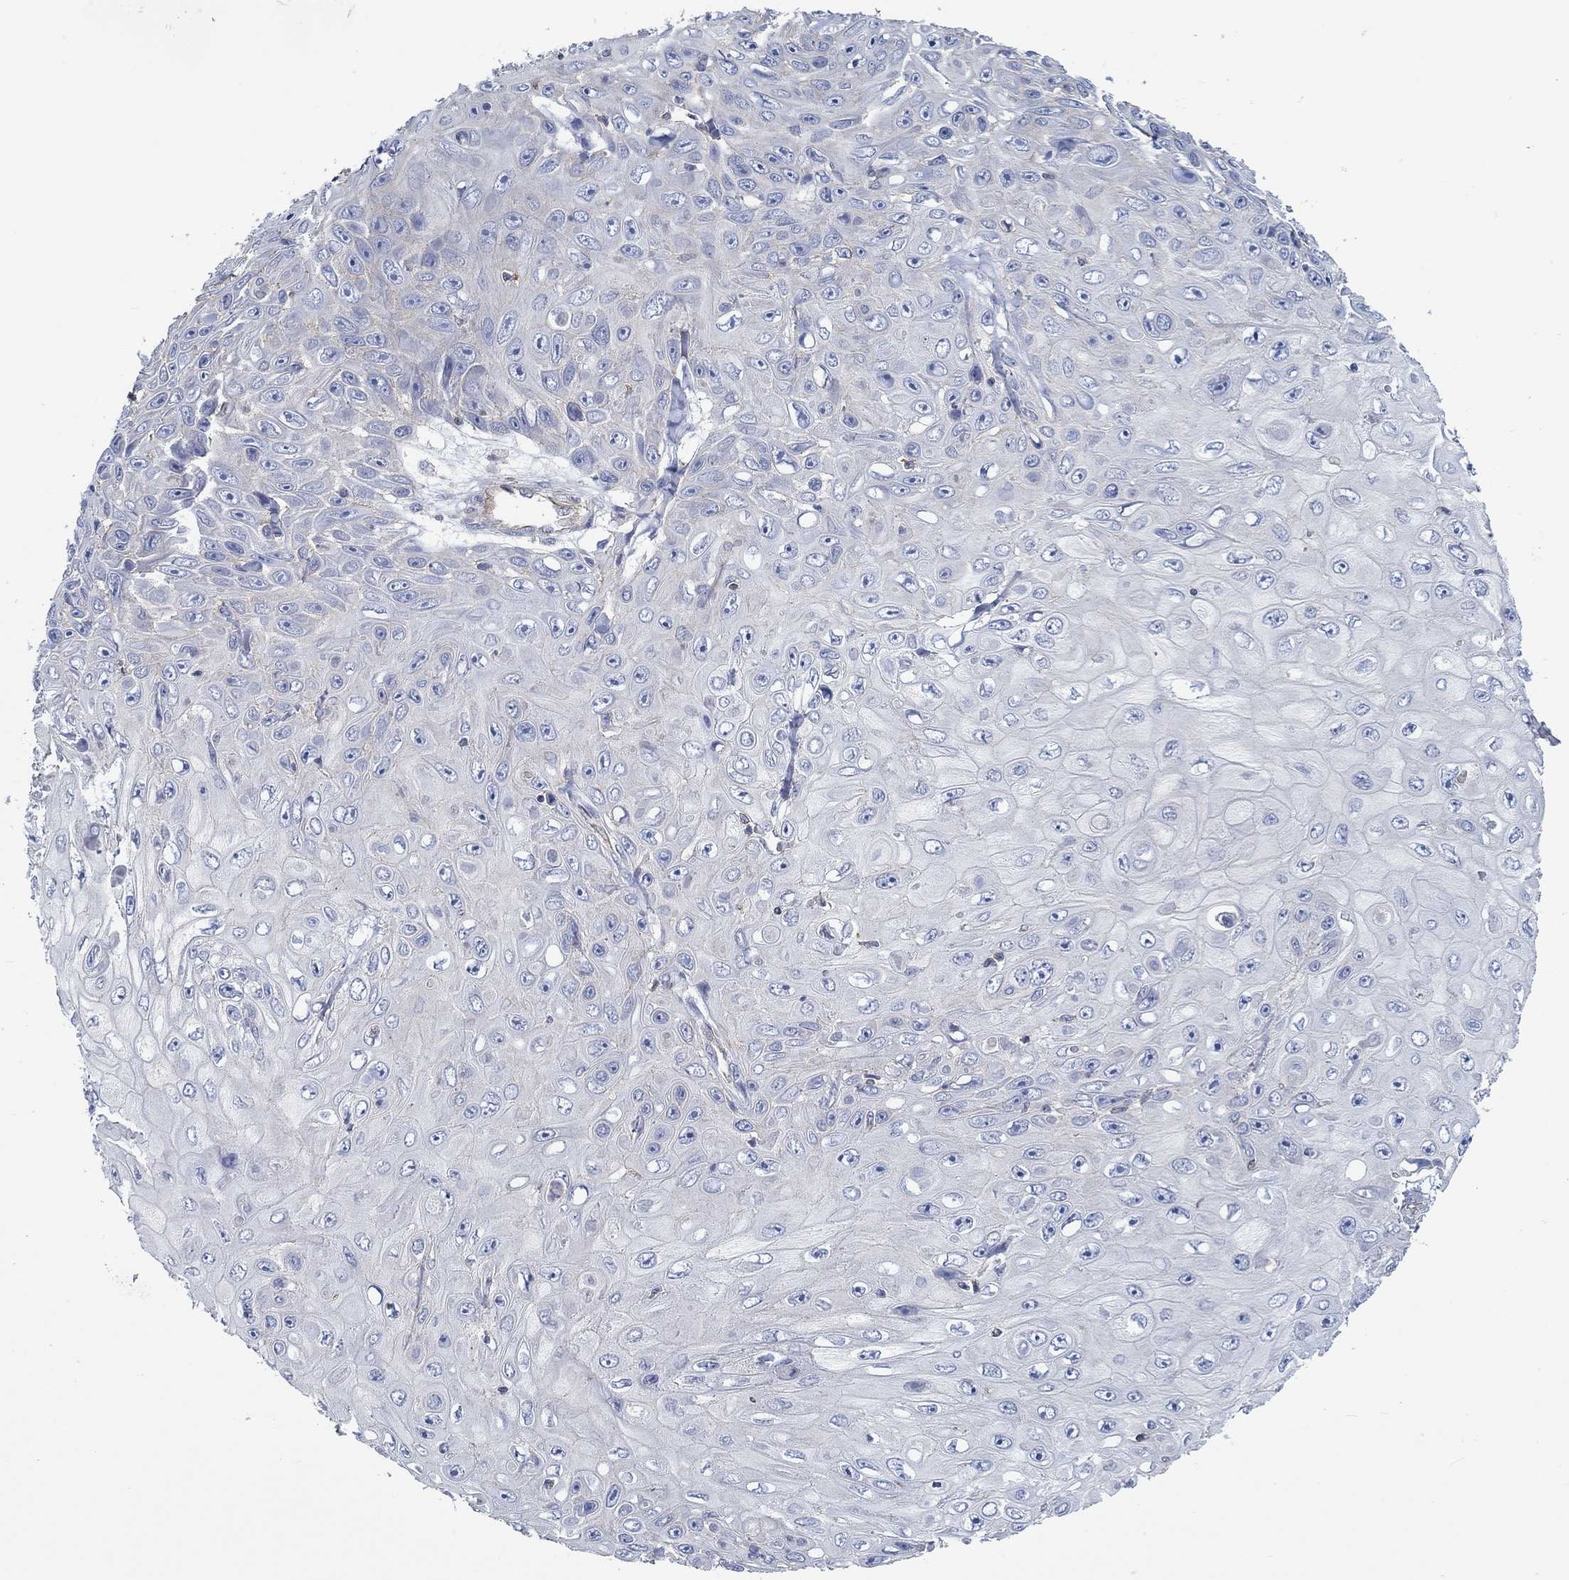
{"staining": {"intensity": "negative", "quantity": "none", "location": "none"}, "tissue": "skin cancer", "cell_type": "Tumor cells", "image_type": "cancer", "snomed": [{"axis": "morphology", "description": "Squamous cell carcinoma, NOS"}, {"axis": "topography", "description": "Skin"}], "caption": "Tumor cells are negative for brown protein staining in skin cancer.", "gene": "BBOF1", "patient": {"sex": "male", "age": 82}}